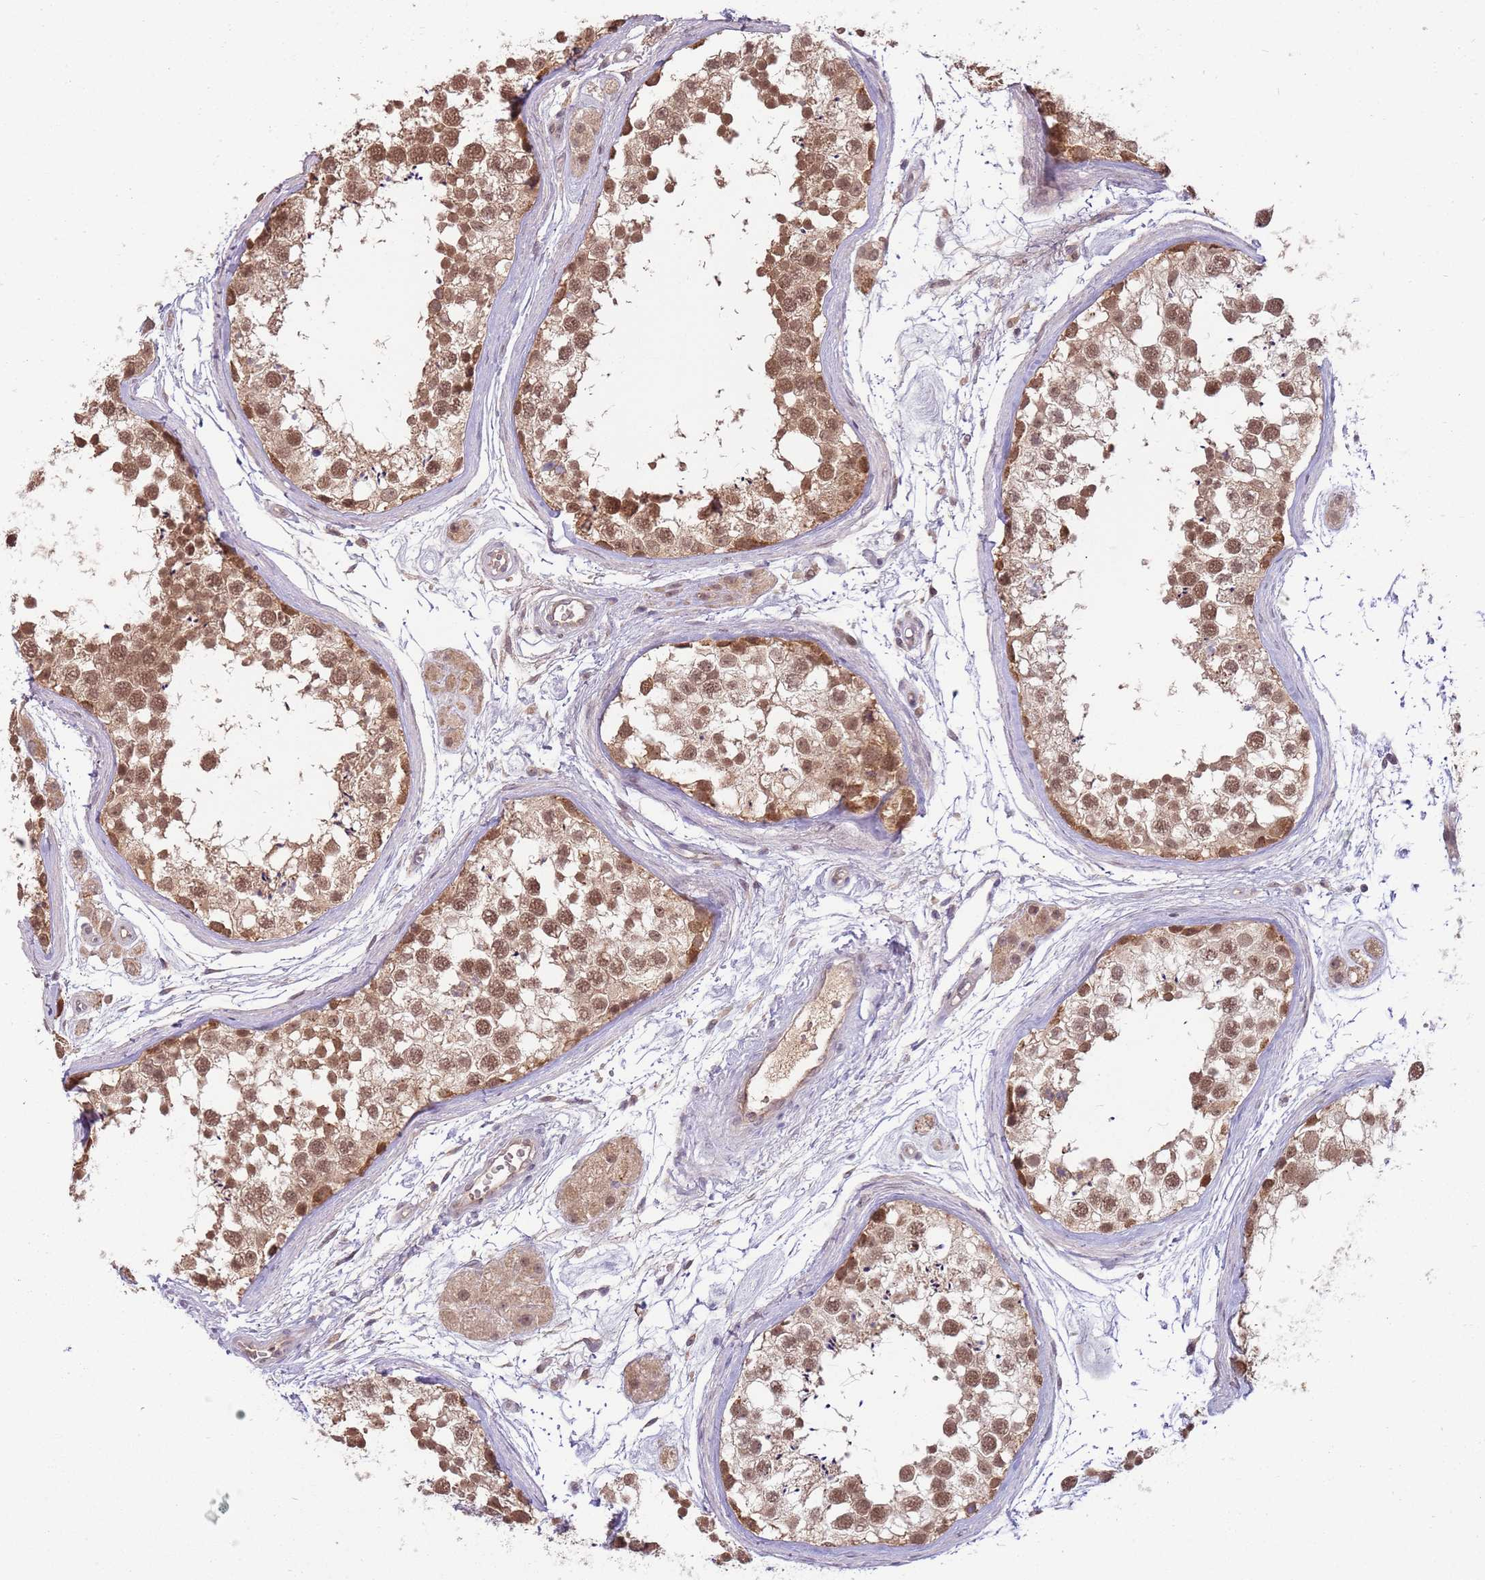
{"staining": {"intensity": "moderate", "quantity": ">75%", "location": "cytoplasmic/membranous,nuclear"}, "tissue": "testis", "cell_type": "Cells in seminiferous ducts", "image_type": "normal", "snomed": [{"axis": "morphology", "description": "Normal tissue, NOS"}, {"axis": "topography", "description": "Testis"}], "caption": "High-power microscopy captured an IHC photomicrograph of normal testis, revealing moderate cytoplasmic/membranous,nuclear expression in about >75% of cells in seminiferous ducts.", "gene": "NBPF4", "patient": {"sex": "male", "age": 56}}